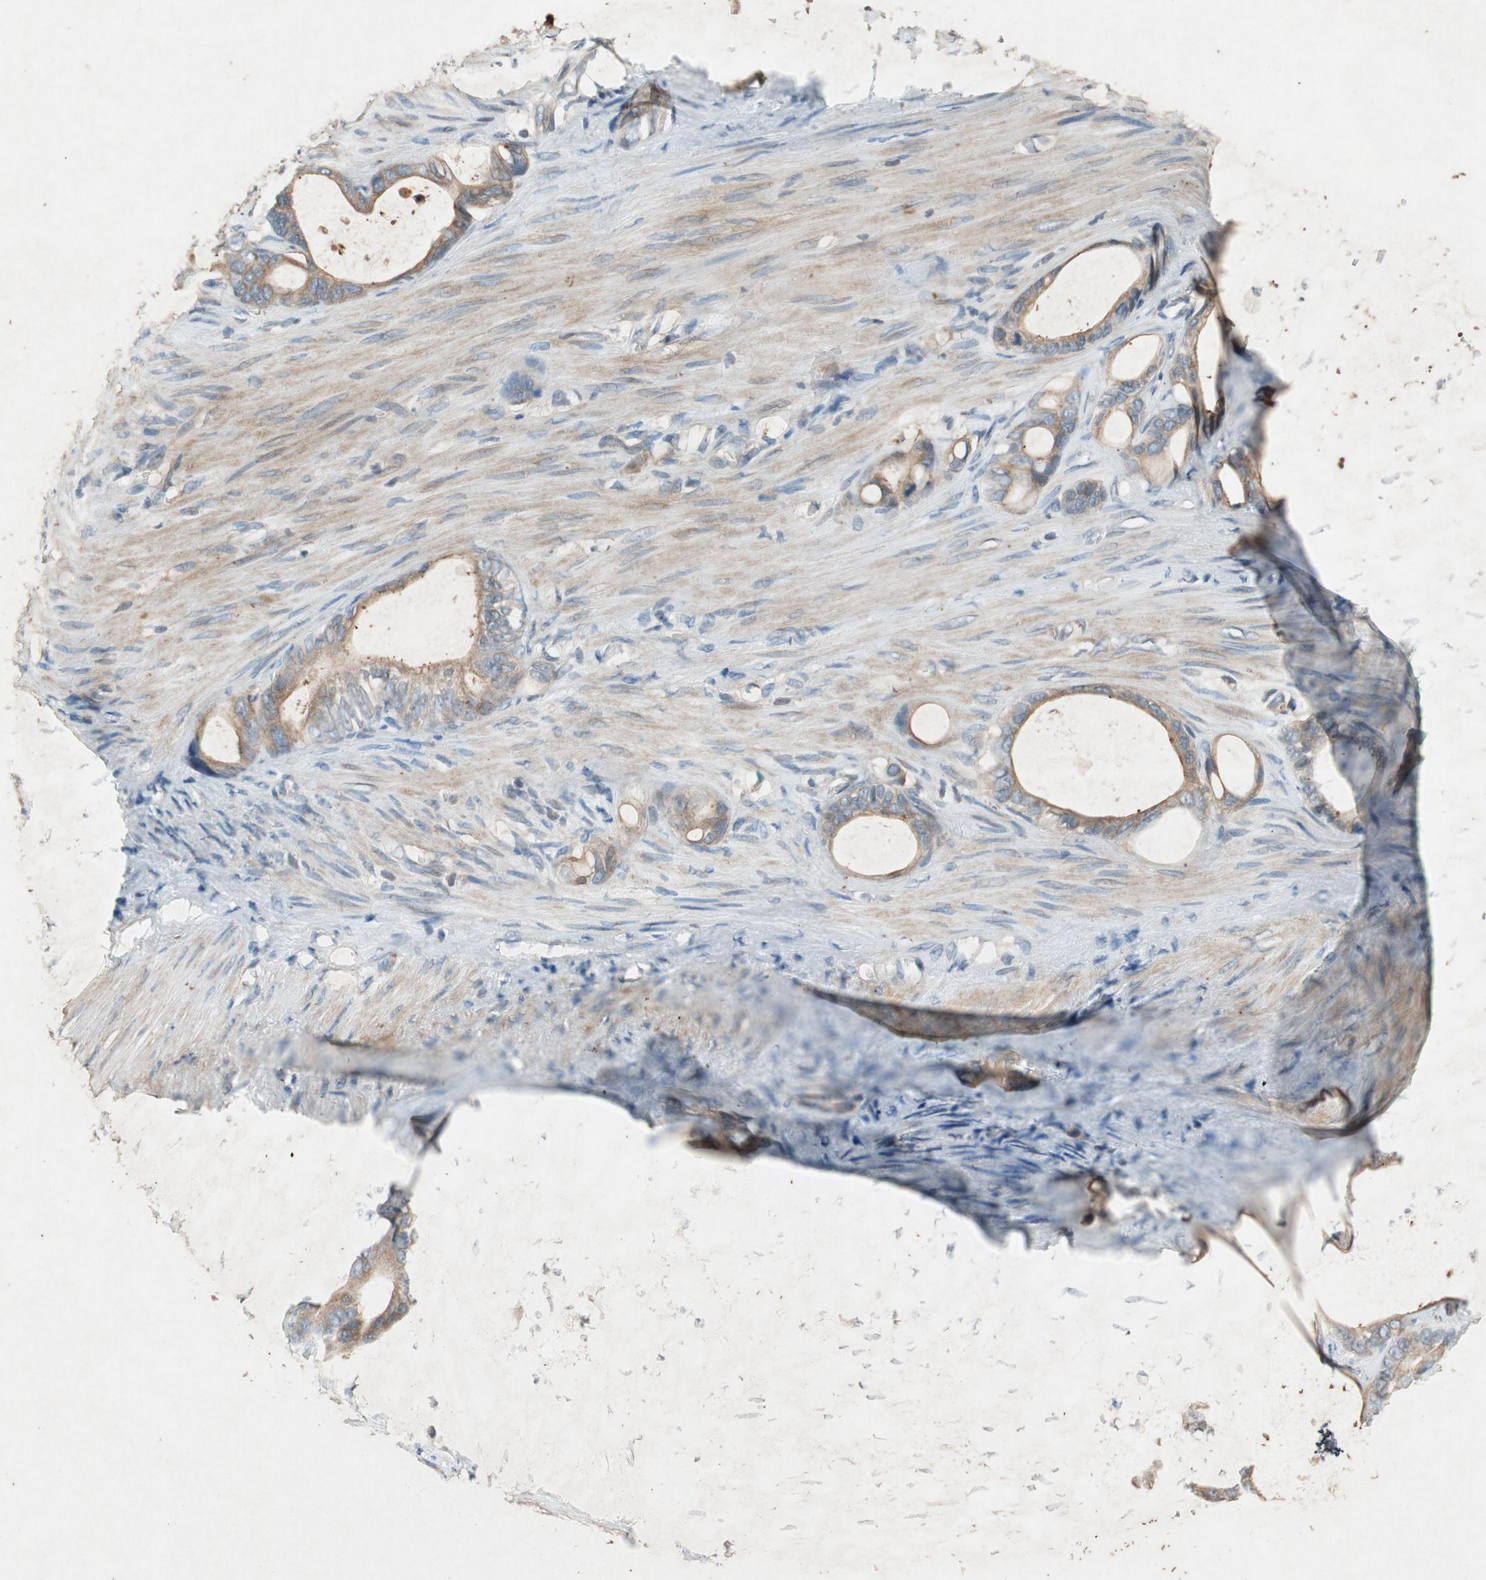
{"staining": {"intensity": "moderate", "quantity": ">75%", "location": "cytoplasmic/membranous"}, "tissue": "stomach cancer", "cell_type": "Tumor cells", "image_type": "cancer", "snomed": [{"axis": "morphology", "description": "Adenocarcinoma, NOS"}, {"axis": "topography", "description": "Stomach"}], "caption": "A high-resolution photomicrograph shows immunohistochemistry (IHC) staining of stomach adenocarcinoma, which exhibits moderate cytoplasmic/membranous positivity in about >75% of tumor cells.", "gene": "ATP2C1", "patient": {"sex": "female", "age": 75}}